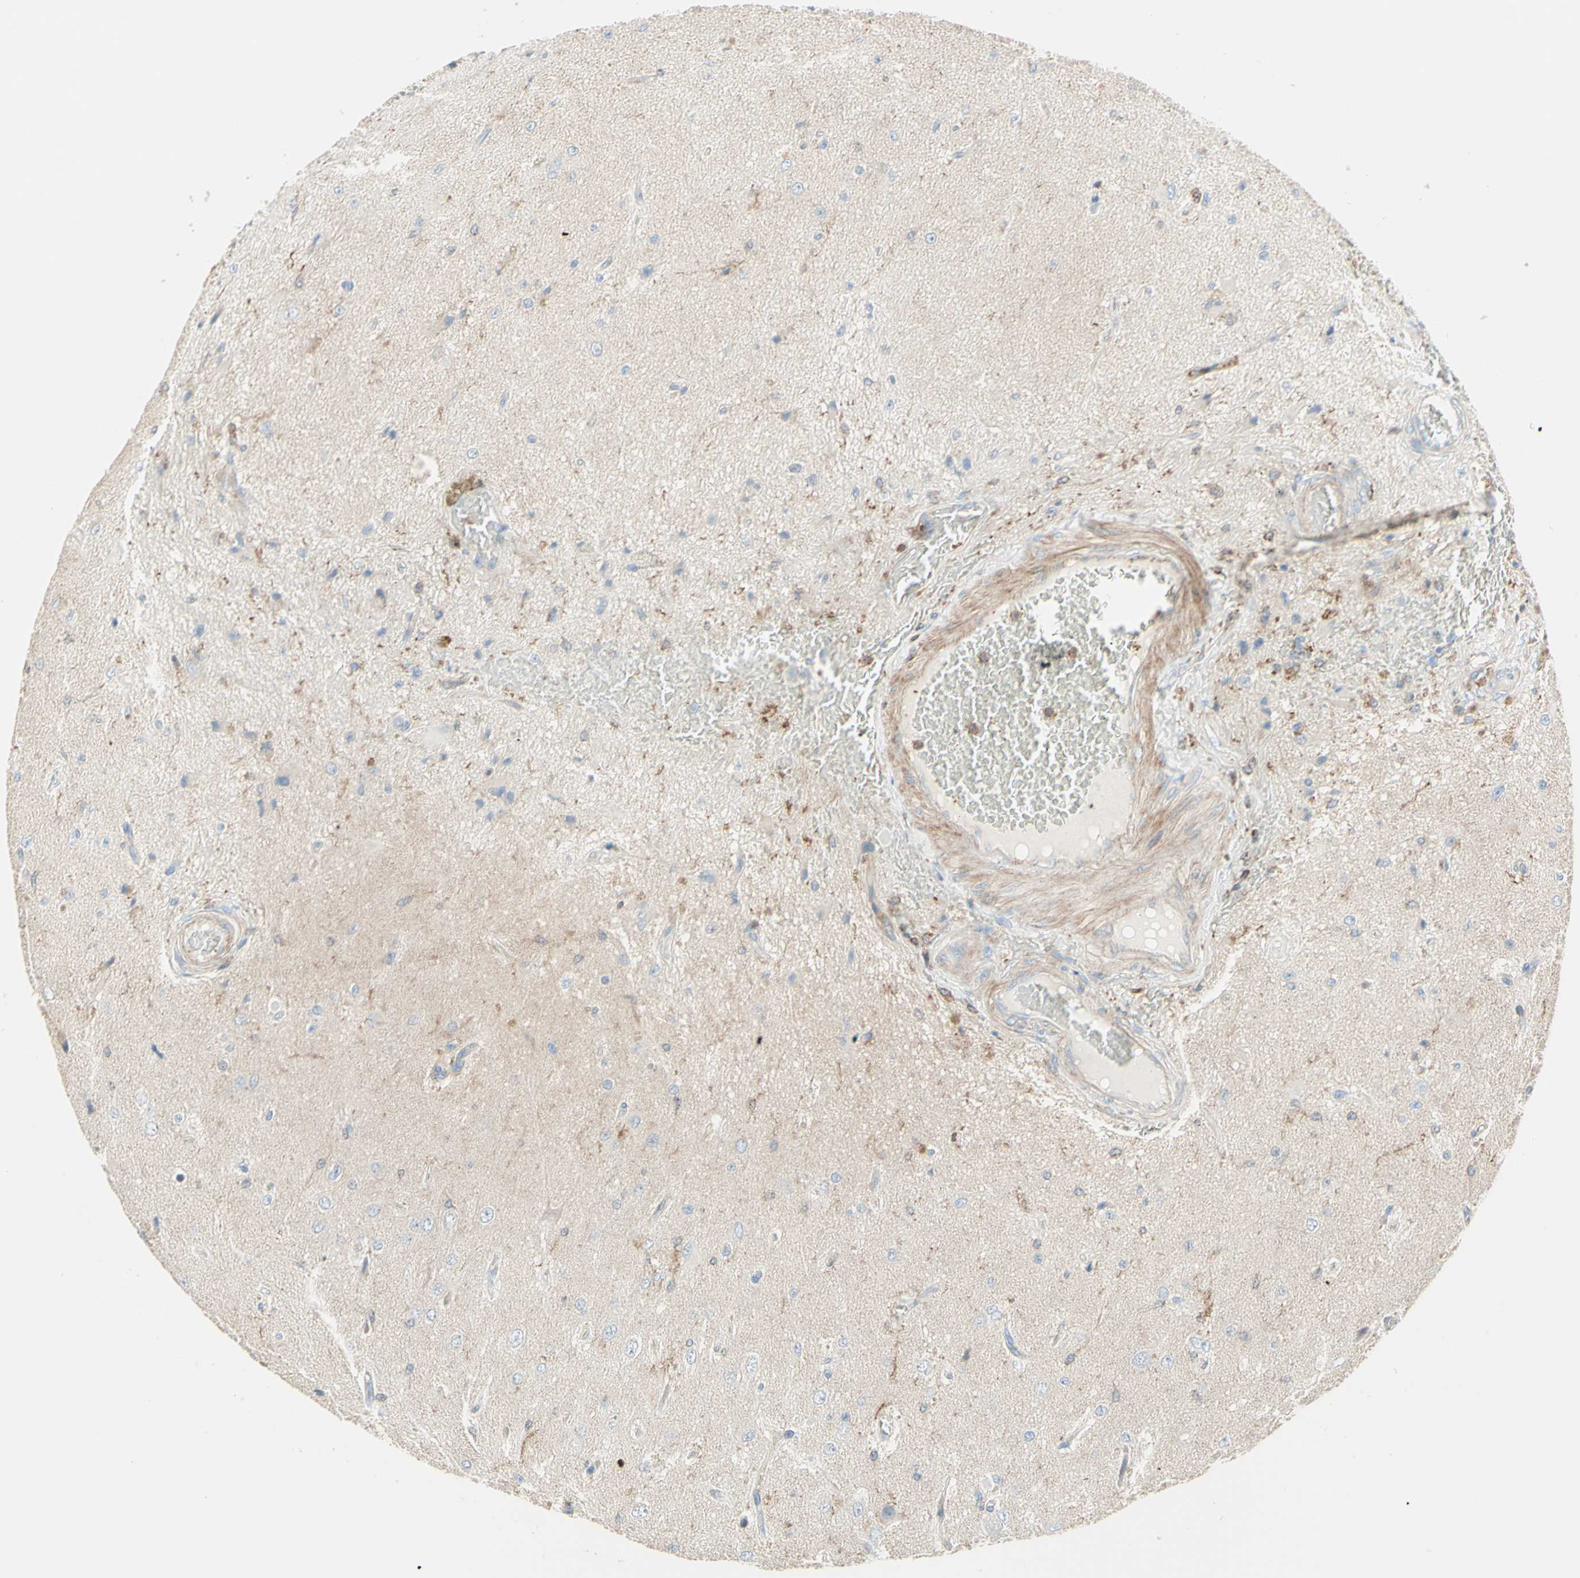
{"staining": {"intensity": "moderate", "quantity": "<25%", "location": "cytoplasmic/membranous"}, "tissue": "glioma", "cell_type": "Tumor cells", "image_type": "cancer", "snomed": [{"axis": "morphology", "description": "Glioma, malignant, High grade"}, {"axis": "topography", "description": "pancreas cauda"}], "caption": "IHC photomicrograph of high-grade glioma (malignant) stained for a protein (brown), which exhibits low levels of moderate cytoplasmic/membranous positivity in about <25% of tumor cells.", "gene": "SEMA4C", "patient": {"sex": "male", "age": 60}}